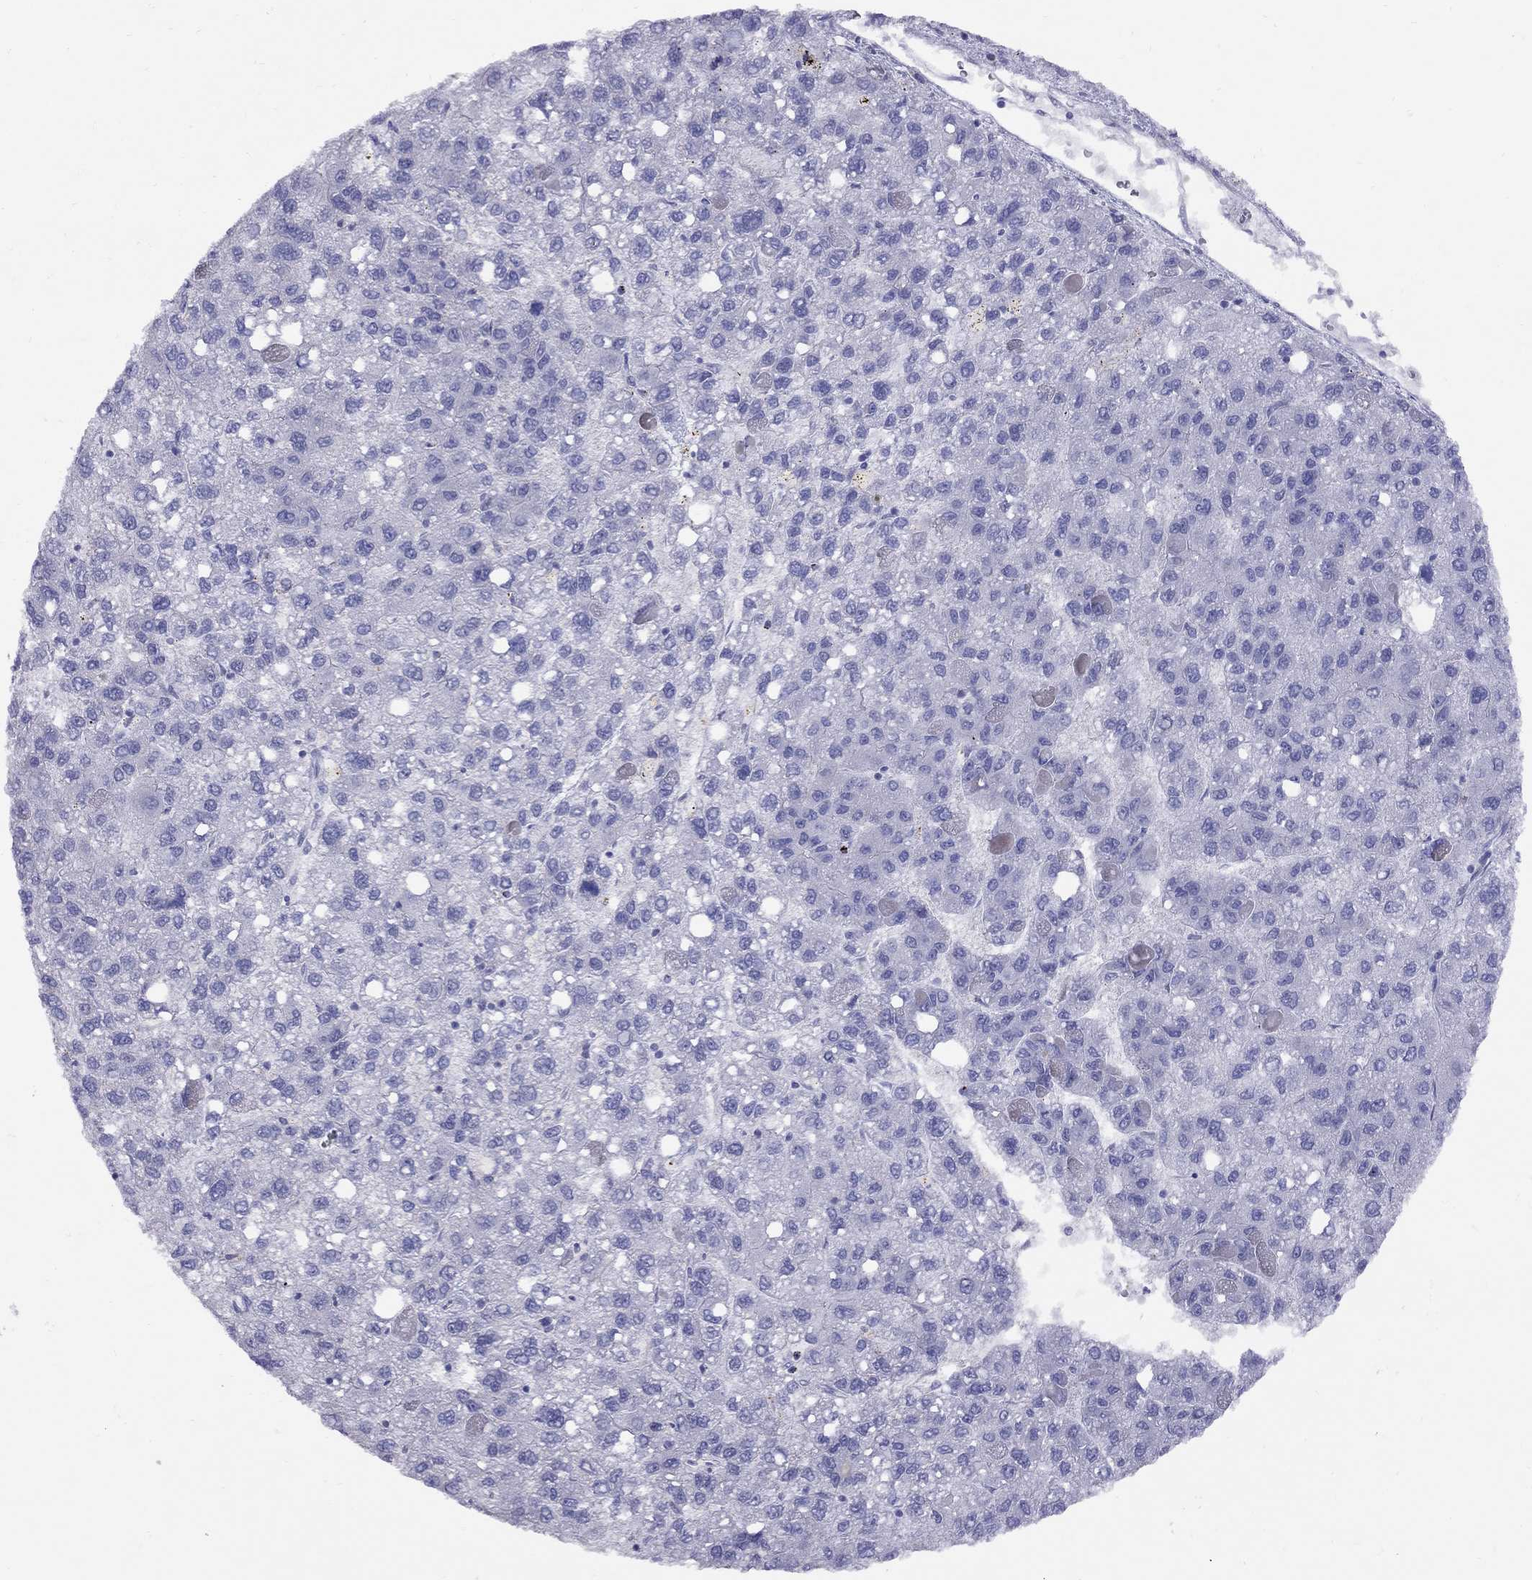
{"staining": {"intensity": "negative", "quantity": "none", "location": "none"}, "tissue": "liver cancer", "cell_type": "Tumor cells", "image_type": "cancer", "snomed": [{"axis": "morphology", "description": "Carcinoma, Hepatocellular, NOS"}, {"axis": "topography", "description": "Liver"}], "caption": "Immunohistochemical staining of liver hepatocellular carcinoma demonstrates no significant expression in tumor cells. (DAB immunohistochemistry visualized using brightfield microscopy, high magnification).", "gene": "MAGEB4", "patient": {"sex": "female", "age": 82}}